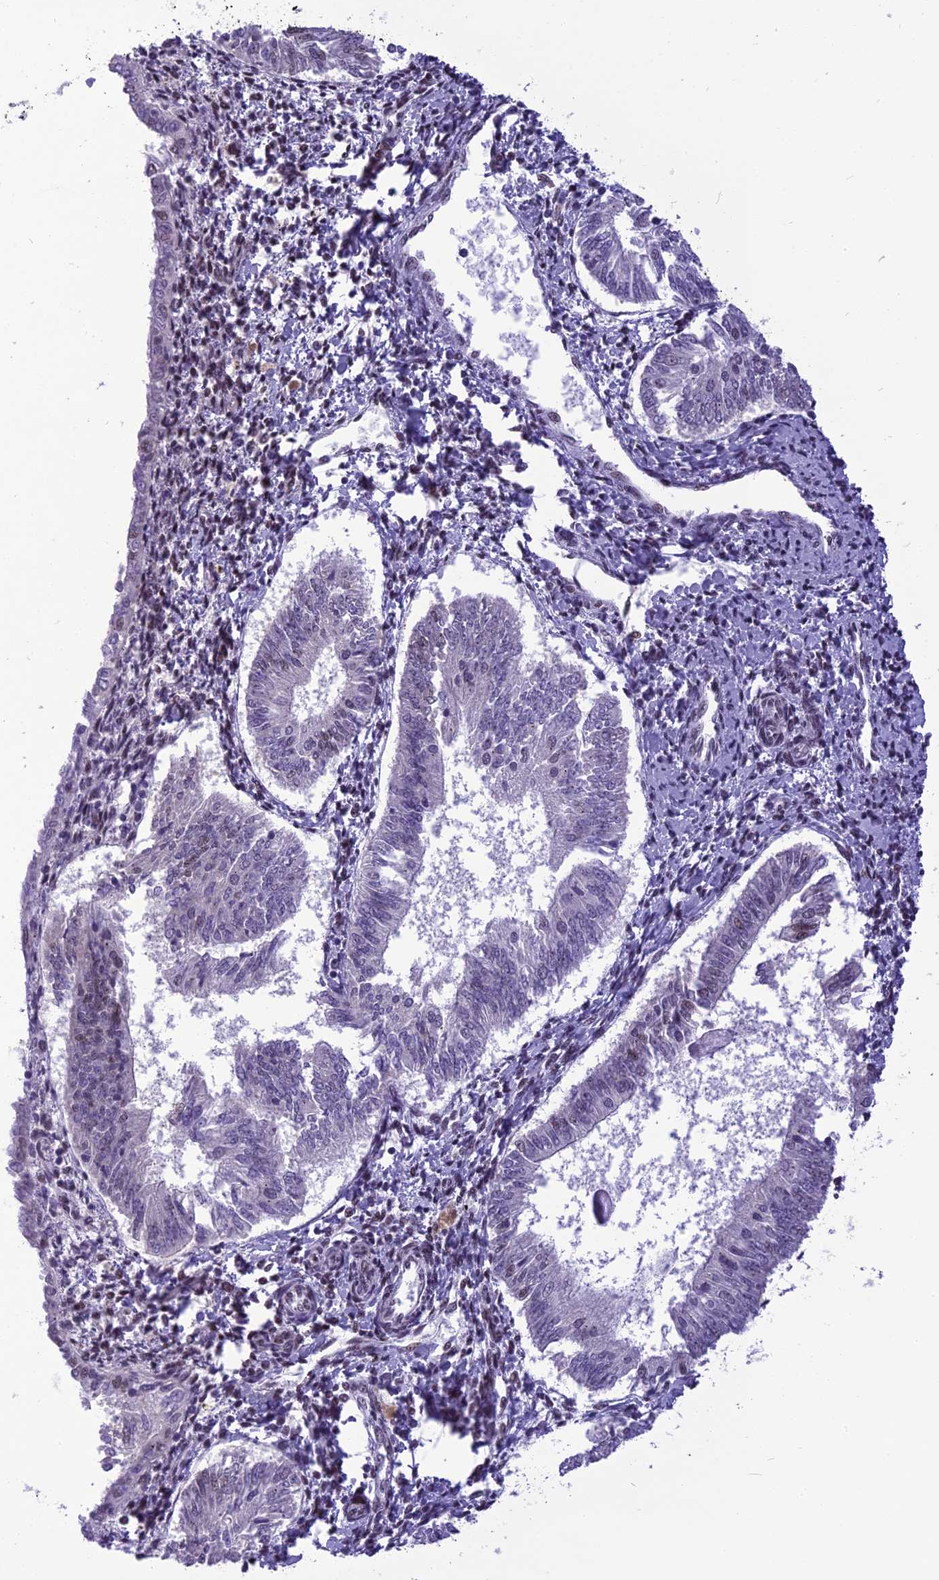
{"staining": {"intensity": "negative", "quantity": "none", "location": "none"}, "tissue": "endometrial cancer", "cell_type": "Tumor cells", "image_type": "cancer", "snomed": [{"axis": "morphology", "description": "Adenocarcinoma, NOS"}, {"axis": "topography", "description": "Endometrium"}], "caption": "This histopathology image is of endometrial cancer stained with immunohistochemistry to label a protein in brown with the nuclei are counter-stained blue. There is no expression in tumor cells.", "gene": "IRF2BP1", "patient": {"sex": "female", "age": 58}}